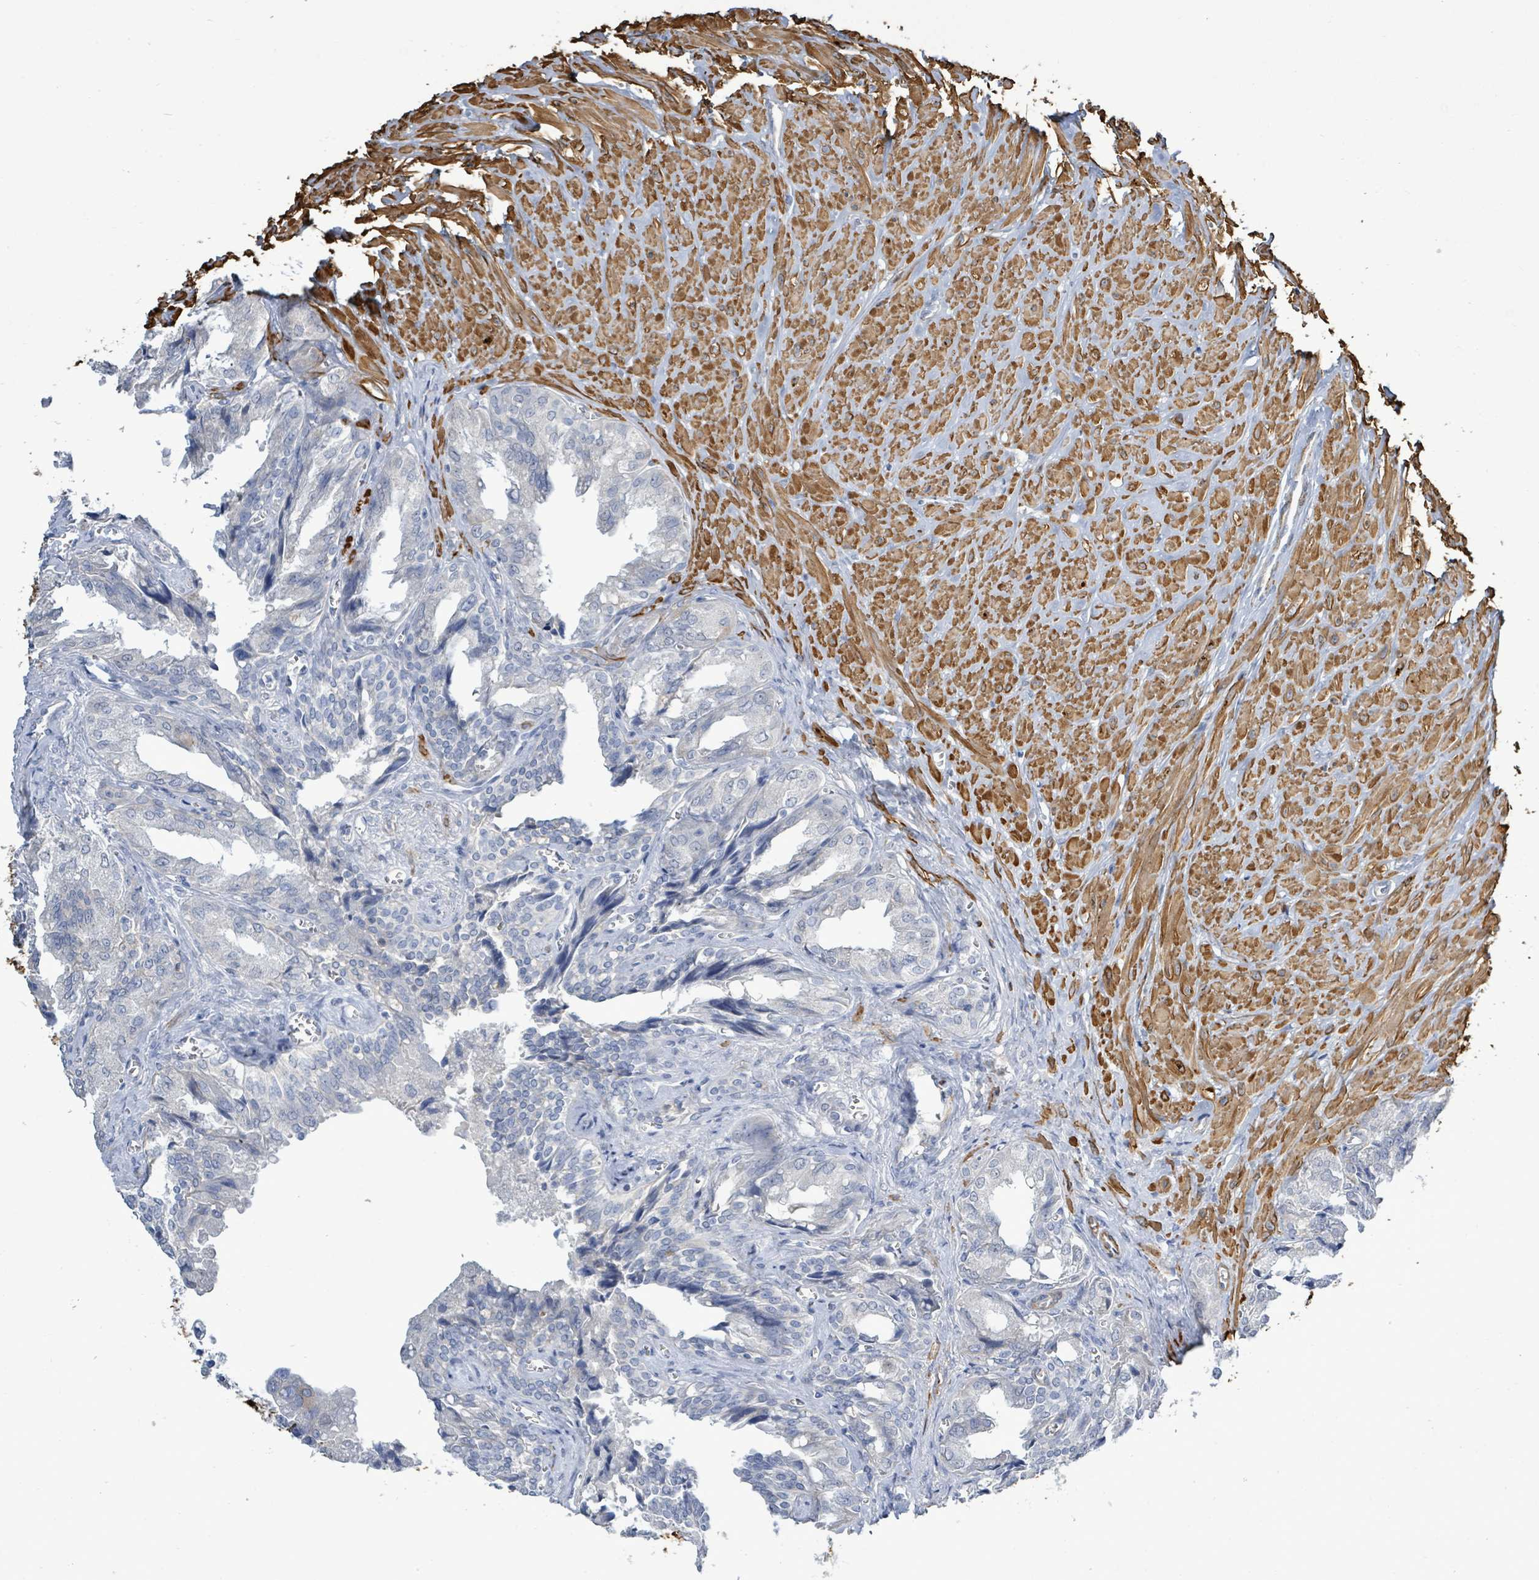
{"staining": {"intensity": "negative", "quantity": "none", "location": "none"}, "tissue": "seminal vesicle", "cell_type": "Glandular cells", "image_type": "normal", "snomed": [{"axis": "morphology", "description": "Normal tissue, NOS"}, {"axis": "topography", "description": "Seminal veicle"}], "caption": "This micrograph is of benign seminal vesicle stained with immunohistochemistry (IHC) to label a protein in brown with the nuclei are counter-stained blue. There is no positivity in glandular cells.", "gene": "DMRTC1B", "patient": {"sex": "male", "age": 67}}